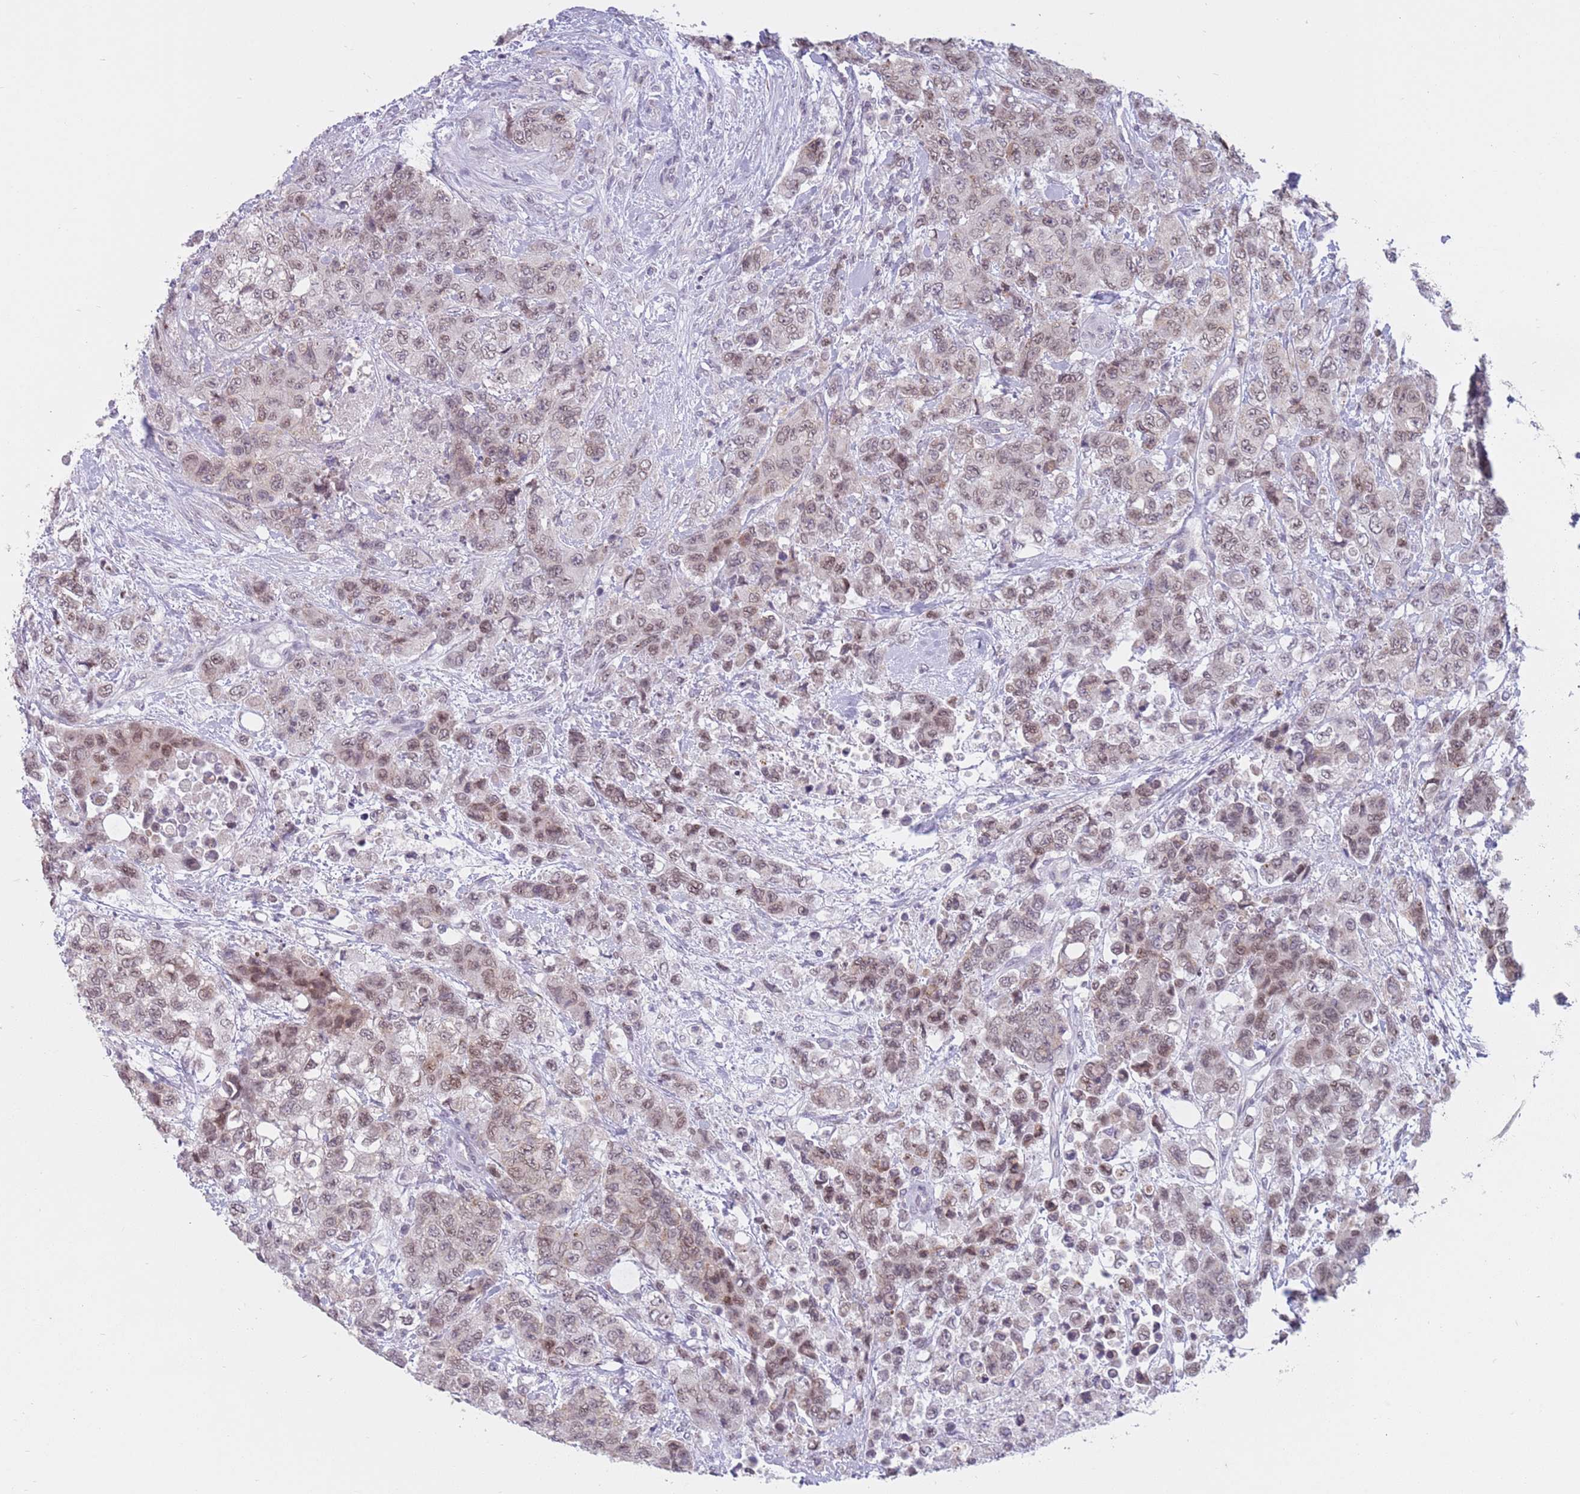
{"staining": {"intensity": "moderate", "quantity": "25%-75%", "location": "nuclear"}, "tissue": "urothelial cancer", "cell_type": "Tumor cells", "image_type": "cancer", "snomed": [{"axis": "morphology", "description": "Urothelial carcinoma, High grade"}, {"axis": "topography", "description": "Urinary bladder"}], "caption": "A histopathology image of human urothelial cancer stained for a protein displays moderate nuclear brown staining in tumor cells.", "gene": "ZNF574", "patient": {"sex": "female", "age": 78}}